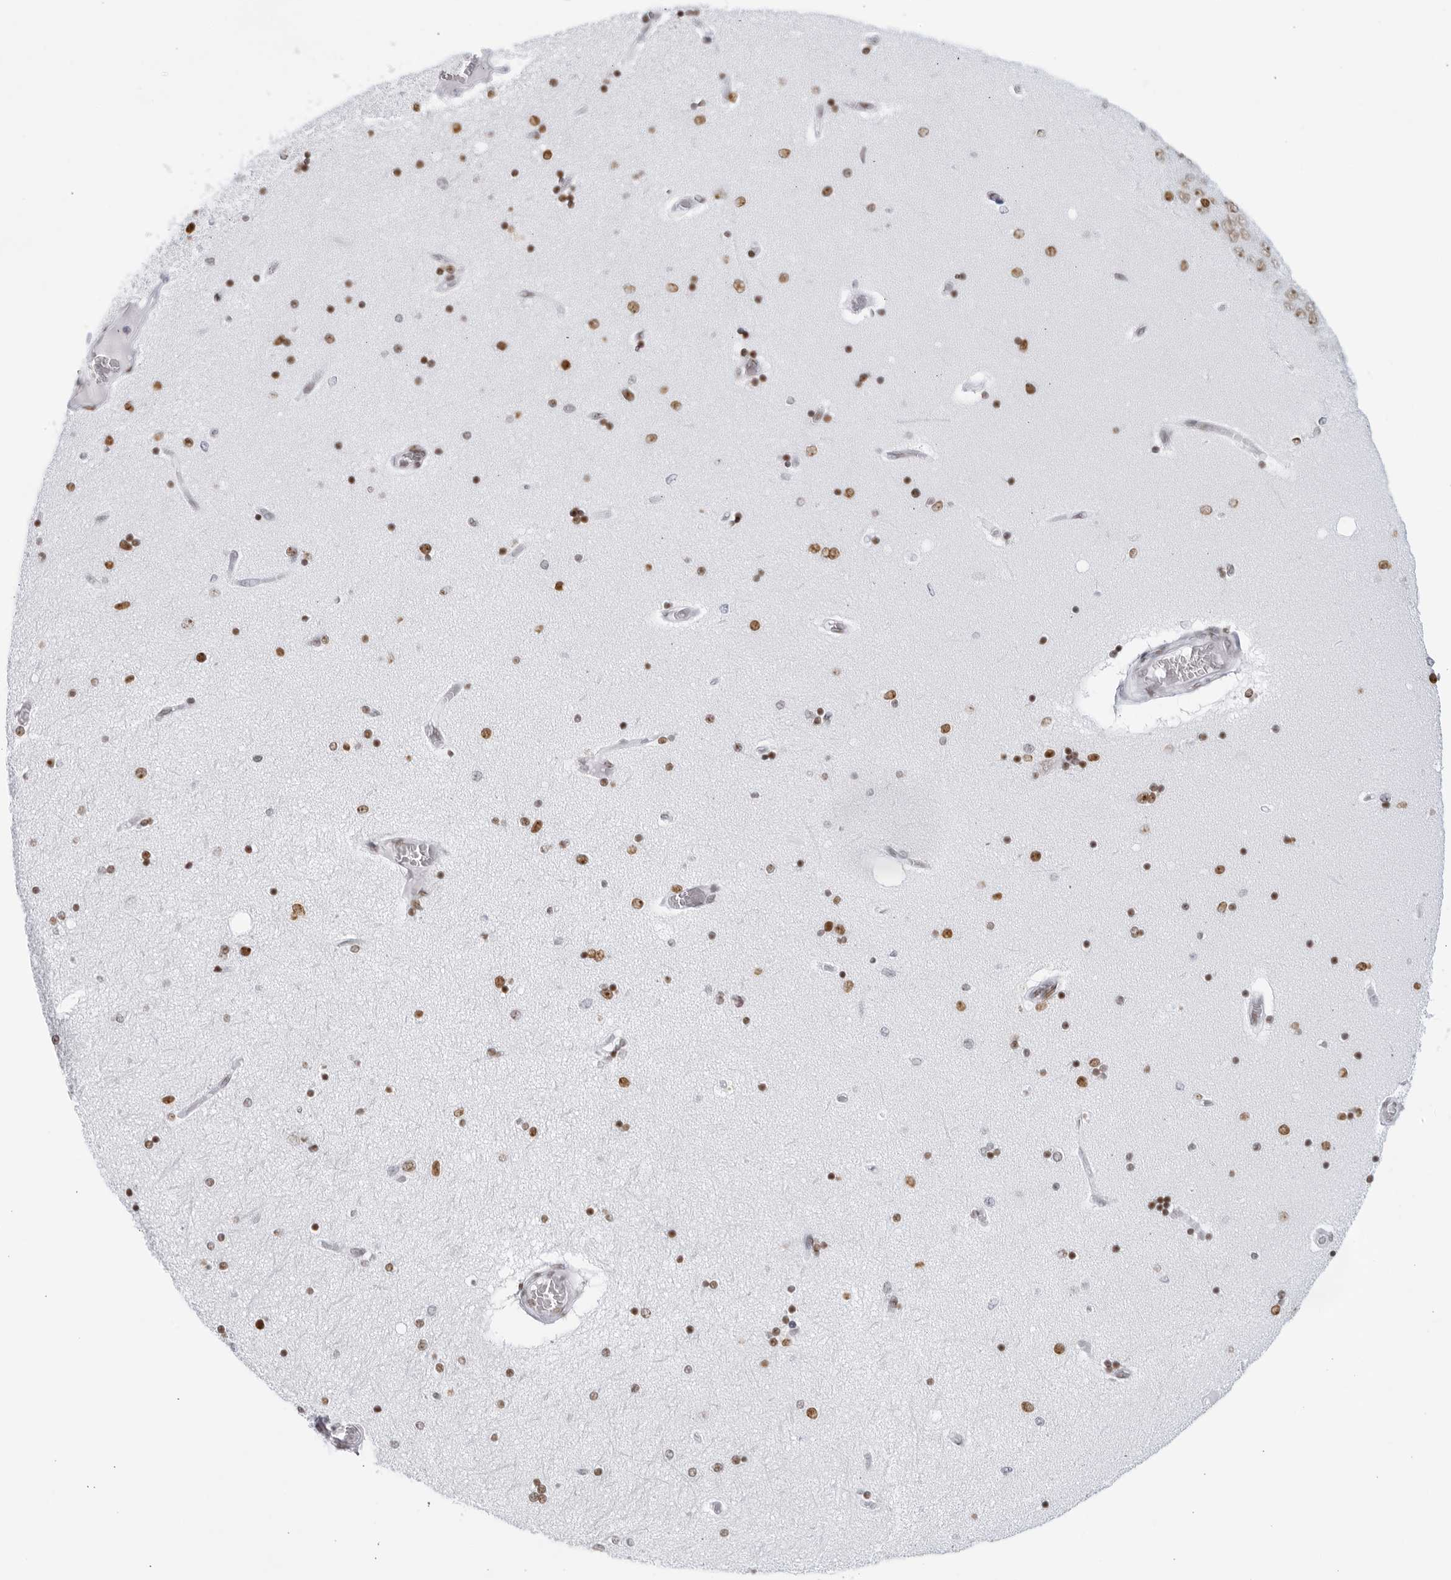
{"staining": {"intensity": "moderate", "quantity": ">75%", "location": "nuclear"}, "tissue": "hippocampus", "cell_type": "Glial cells", "image_type": "normal", "snomed": [{"axis": "morphology", "description": "Normal tissue, NOS"}, {"axis": "topography", "description": "Hippocampus"}], "caption": "IHC of benign human hippocampus displays medium levels of moderate nuclear positivity in approximately >75% of glial cells. (Brightfield microscopy of DAB IHC at high magnification).", "gene": "HP1BP3", "patient": {"sex": "female", "age": 54}}